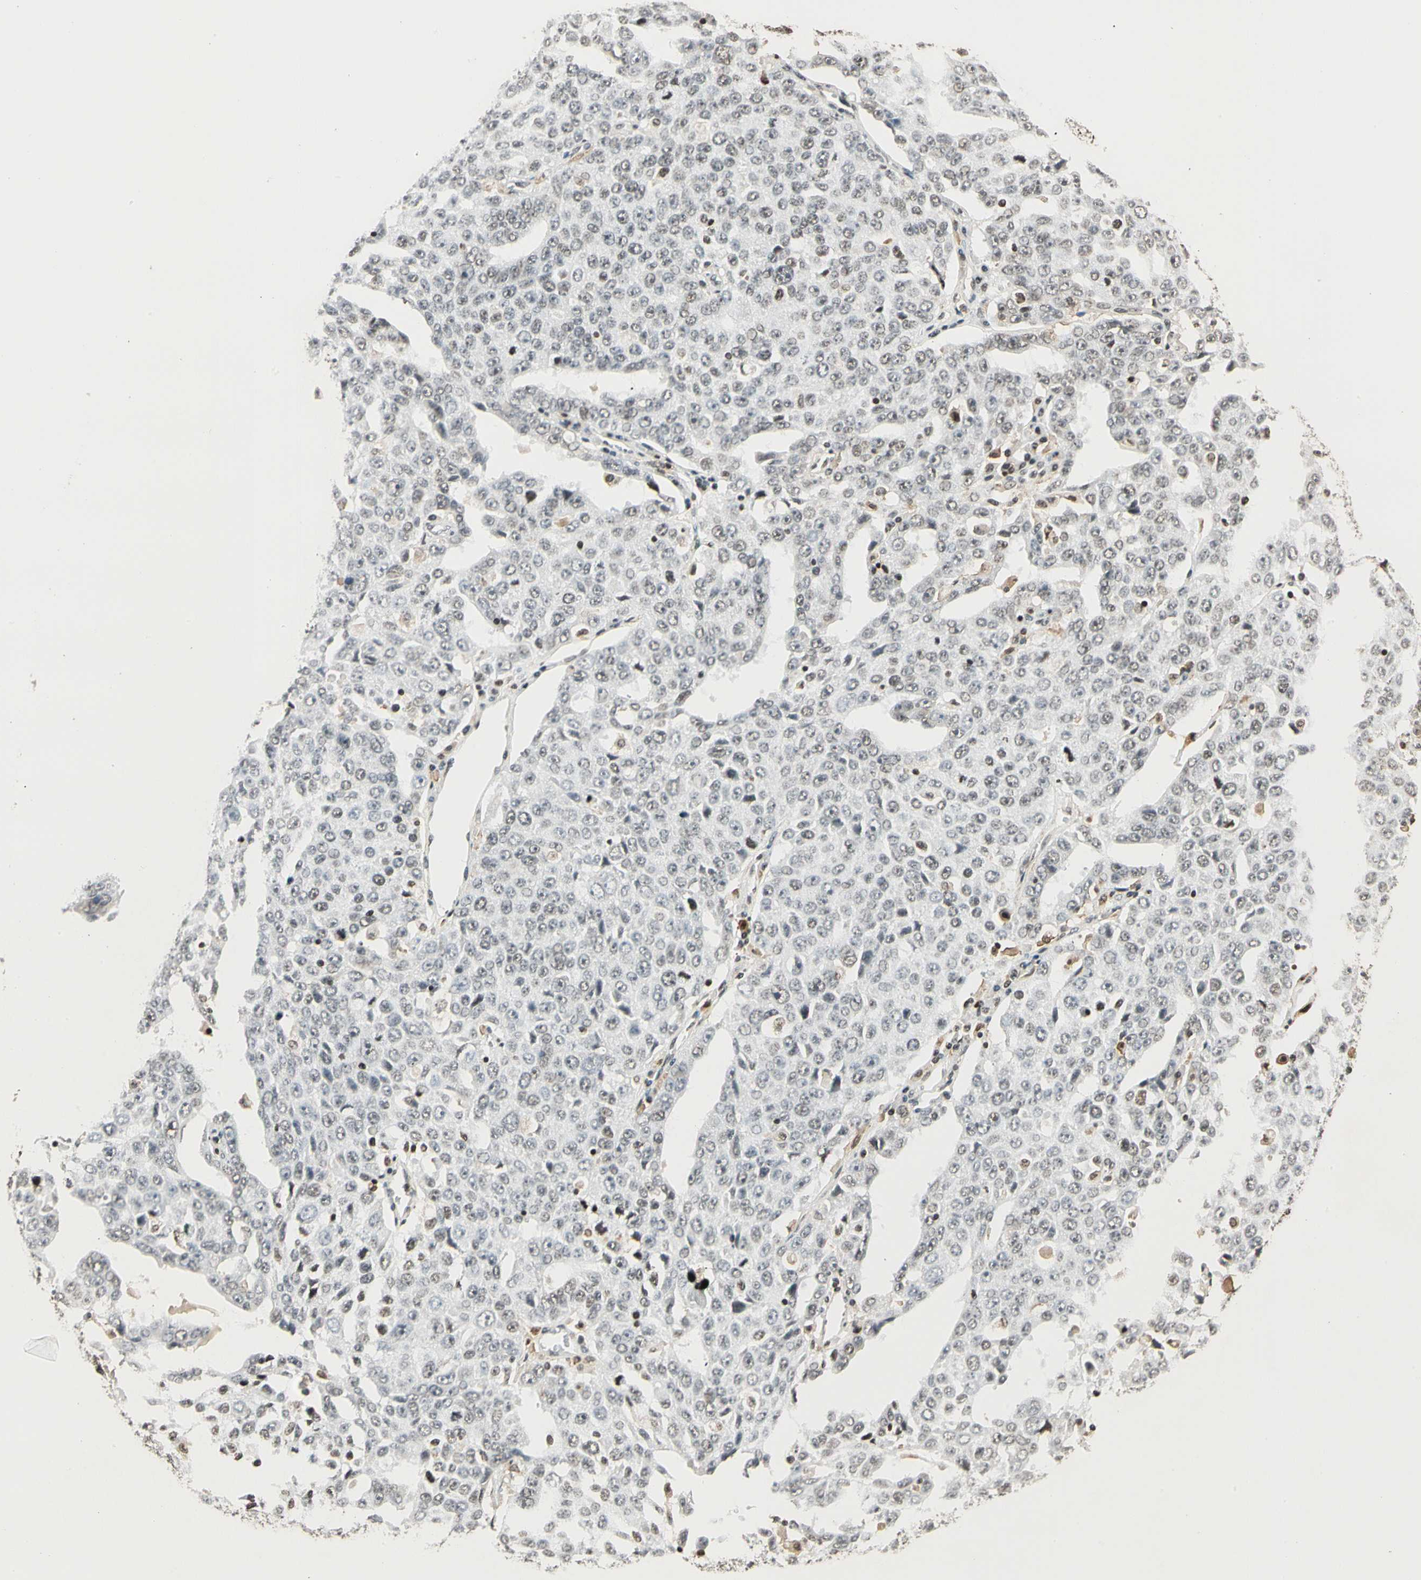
{"staining": {"intensity": "weak", "quantity": "<25%", "location": "nuclear"}, "tissue": "ovarian cancer", "cell_type": "Tumor cells", "image_type": "cancer", "snomed": [{"axis": "morphology", "description": "Carcinoma, endometroid"}, {"axis": "topography", "description": "Ovary"}], "caption": "Human ovarian endometroid carcinoma stained for a protein using IHC displays no staining in tumor cells.", "gene": "FER", "patient": {"sex": "female", "age": 62}}